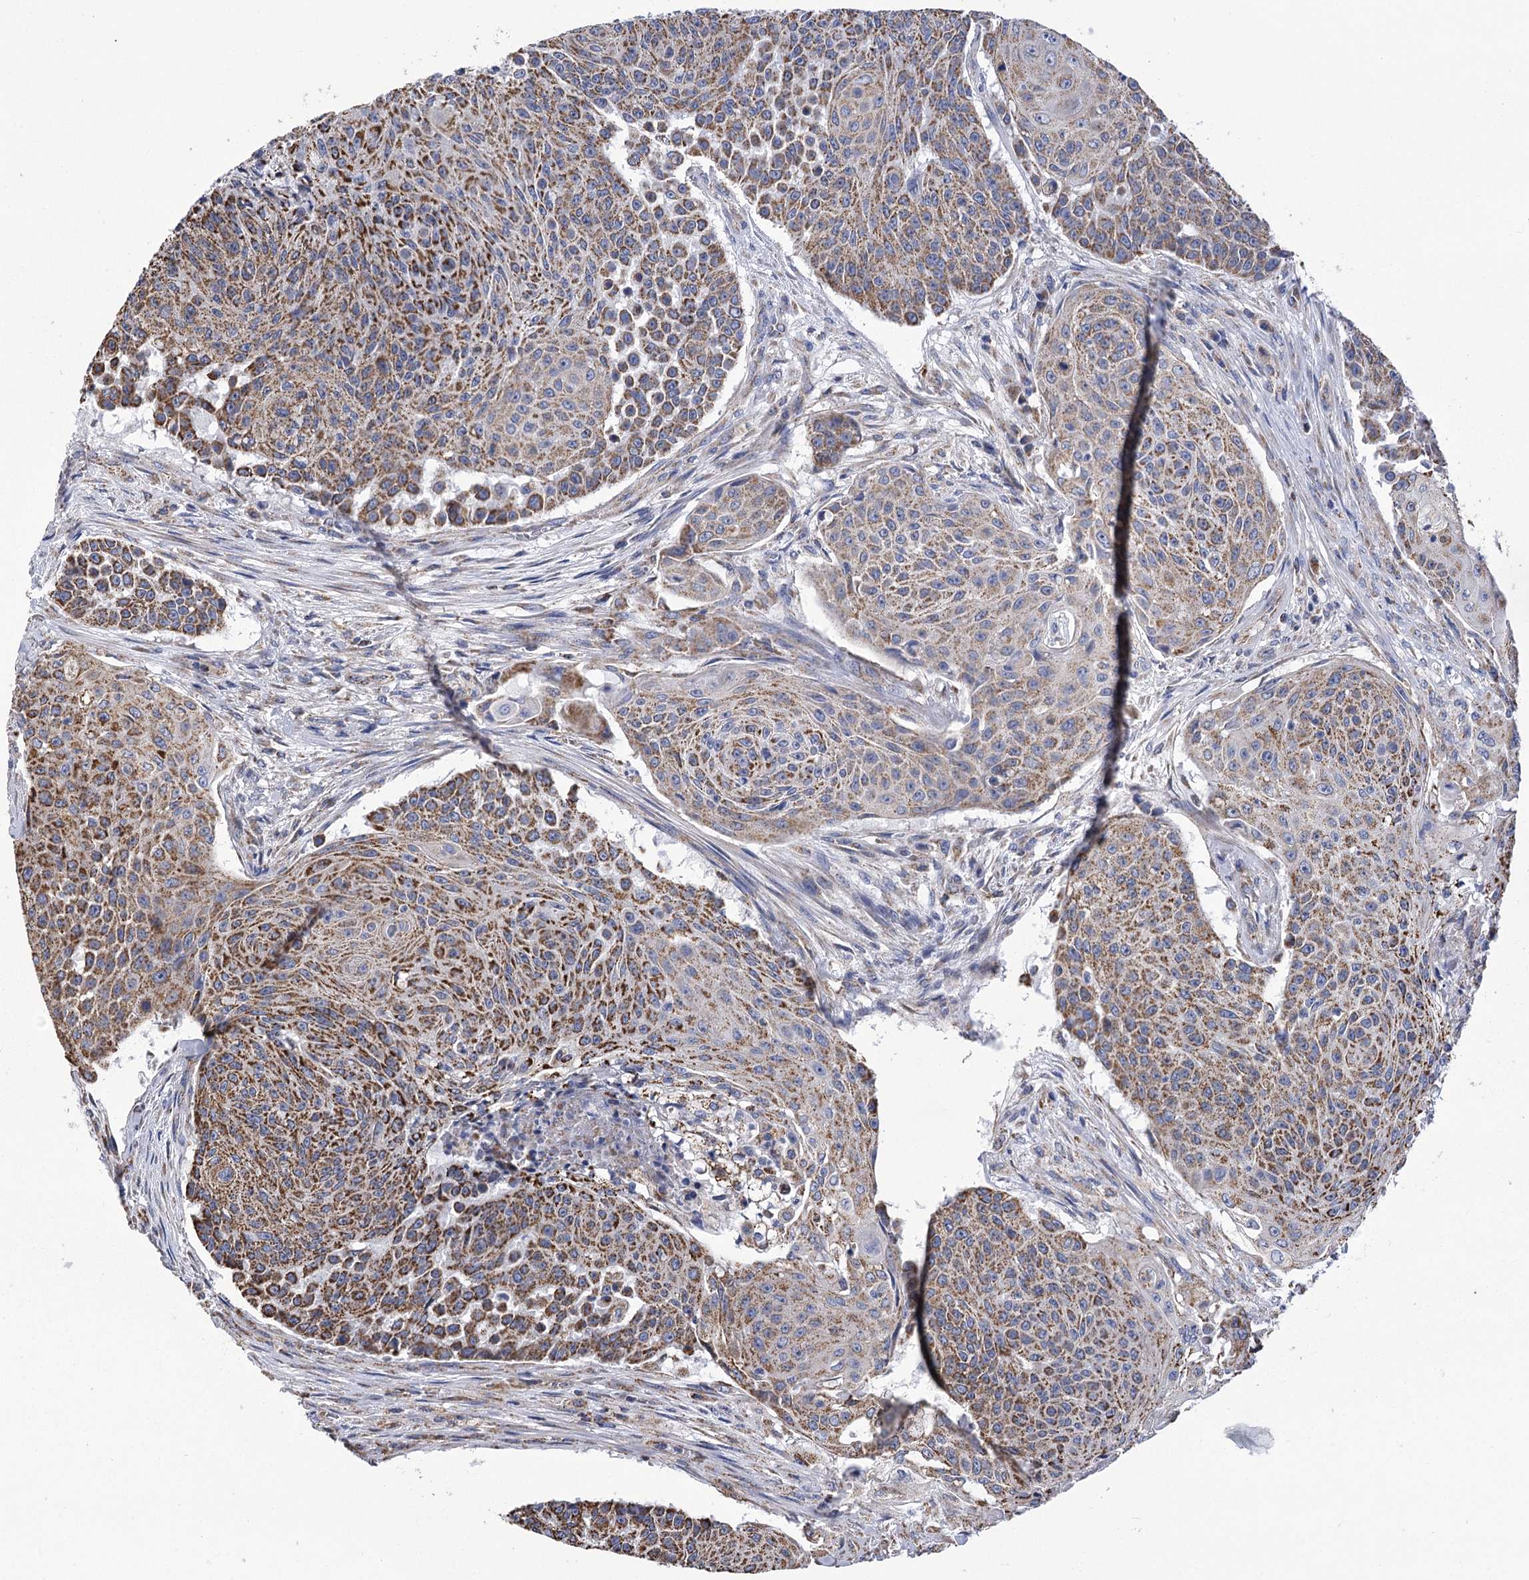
{"staining": {"intensity": "moderate", "quantity": ">75%", "location": "cytoplasmic/membranous"}, "tissue": "urothelial cancer", "cell_type": "Tumor cells", "image_type": "cancer", "snomed": [{"axis": "morphology", "description": "Urothelial carcinoma, High grade"}, {"axis": "topography", "description": "Urinary bladder"}], "caption": "Protein staining of high-grade urothelial carcinoma tissue reveals moderate cytoplasmic/membranous expression in about >75% of tumor cells.", "gene": "CCDC73", "patient": {"sex": "female", "age": 63}}